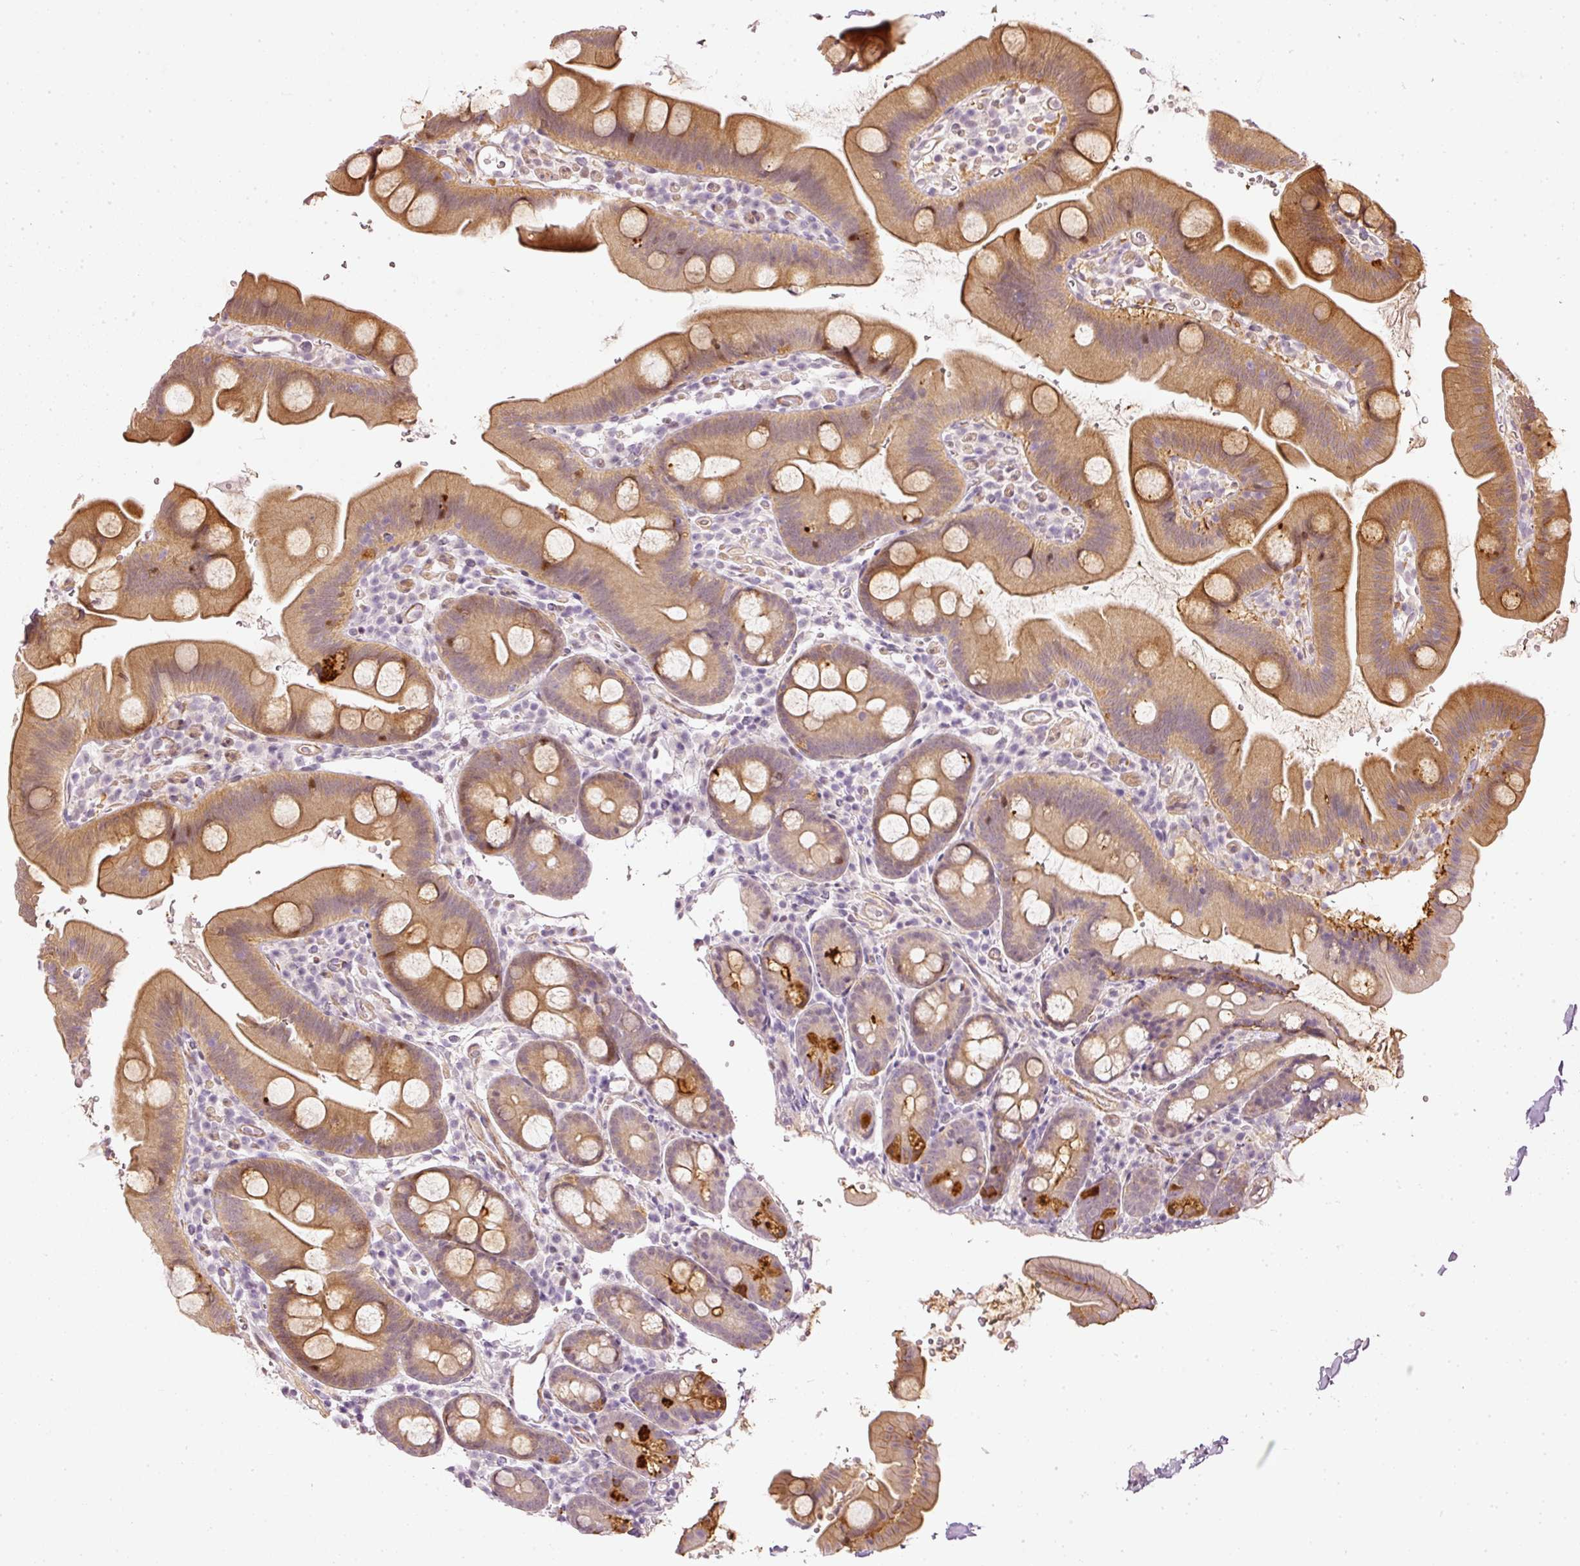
{"staining": {"intensity": "moderate", "quantity": ">75%", "location": "cytoplasmic/membranous,nuclear"}, "tissue": "small intestine", "cell_type": "Glandular cells", "image_type": "normal", "snomed": [{"axis": "morphology", "description": "Normal tissue, NOS"}, {"axis": "topography", "description": "Small intestine"}], "caption": "Immunohistochemistry (IHC) (DAB (3,3'-diaminobenzidine)) staining of normal small intestine exhibits moderate cytoplasmic/membranous,nuclear protein staining in about >75% of glandular cells. (Stains: DAB in brown, nuclei in blue, Microscopy: brightfield microscopy at high magnification).", "gene": "TOGARAM1", "patient": {"sex": "female", "age": 68}}